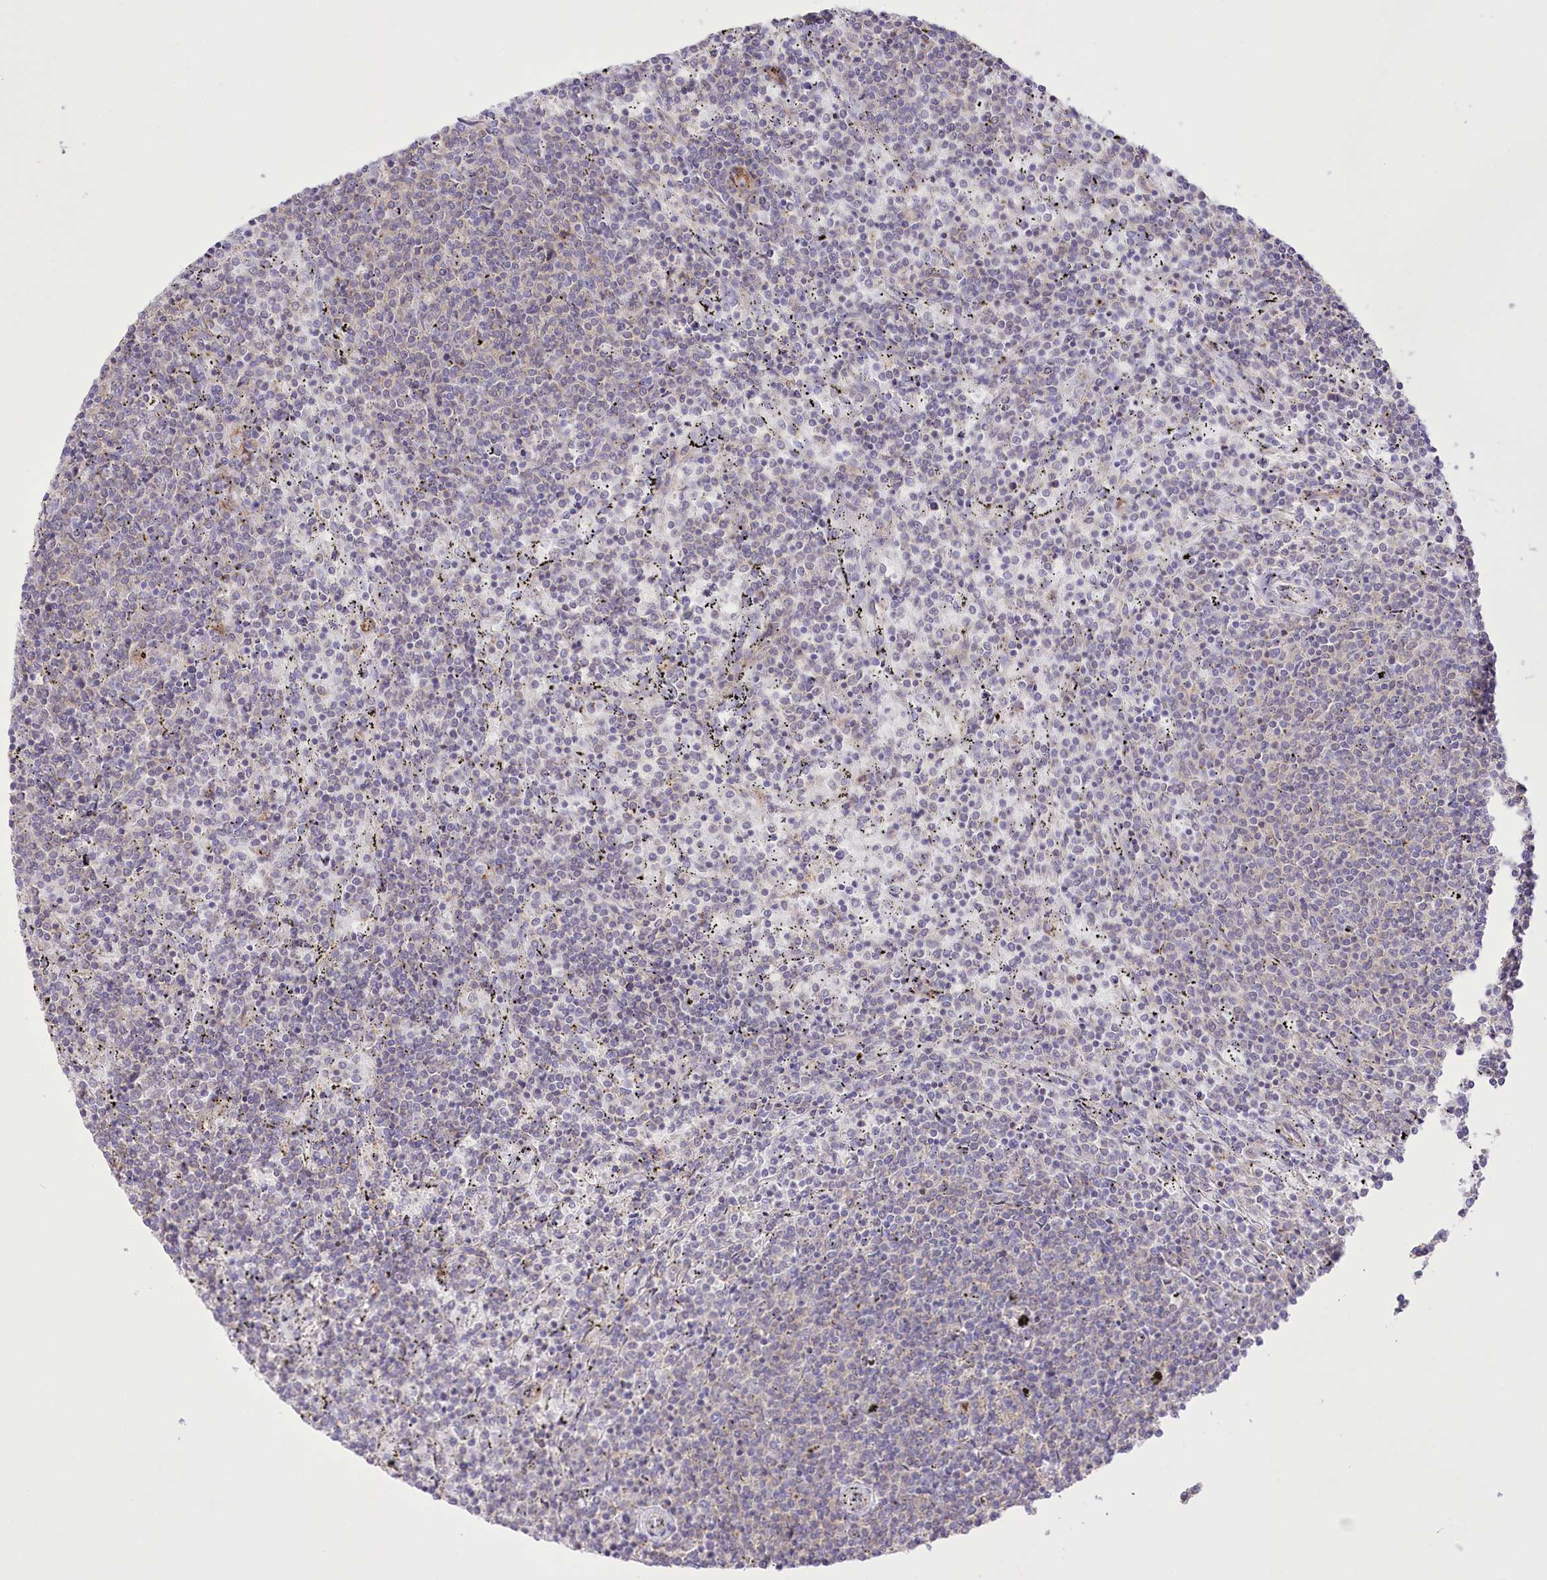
{"staining": {"intensity": "negative", "quantity": "none", "location": "none"}, "tissue": "lymphoma", "cell_type": "Tumor cells", "image_type": "cancer", "snomed": [{"axis": "morphology", "description": "Malignant lymphoma, non-Hodgkin's type, Low grade"}, {"axis": "topography", "description": "Spleen"}], "caption": "IHC image of neoplastic tissue: human lymphoma stained with DAB (3,3'-diaminobenzidine) demonstrates no significant protein staining in tumor cells.", "gene": "FAM216A", "patient": {"sex": "female", "age": 50}}